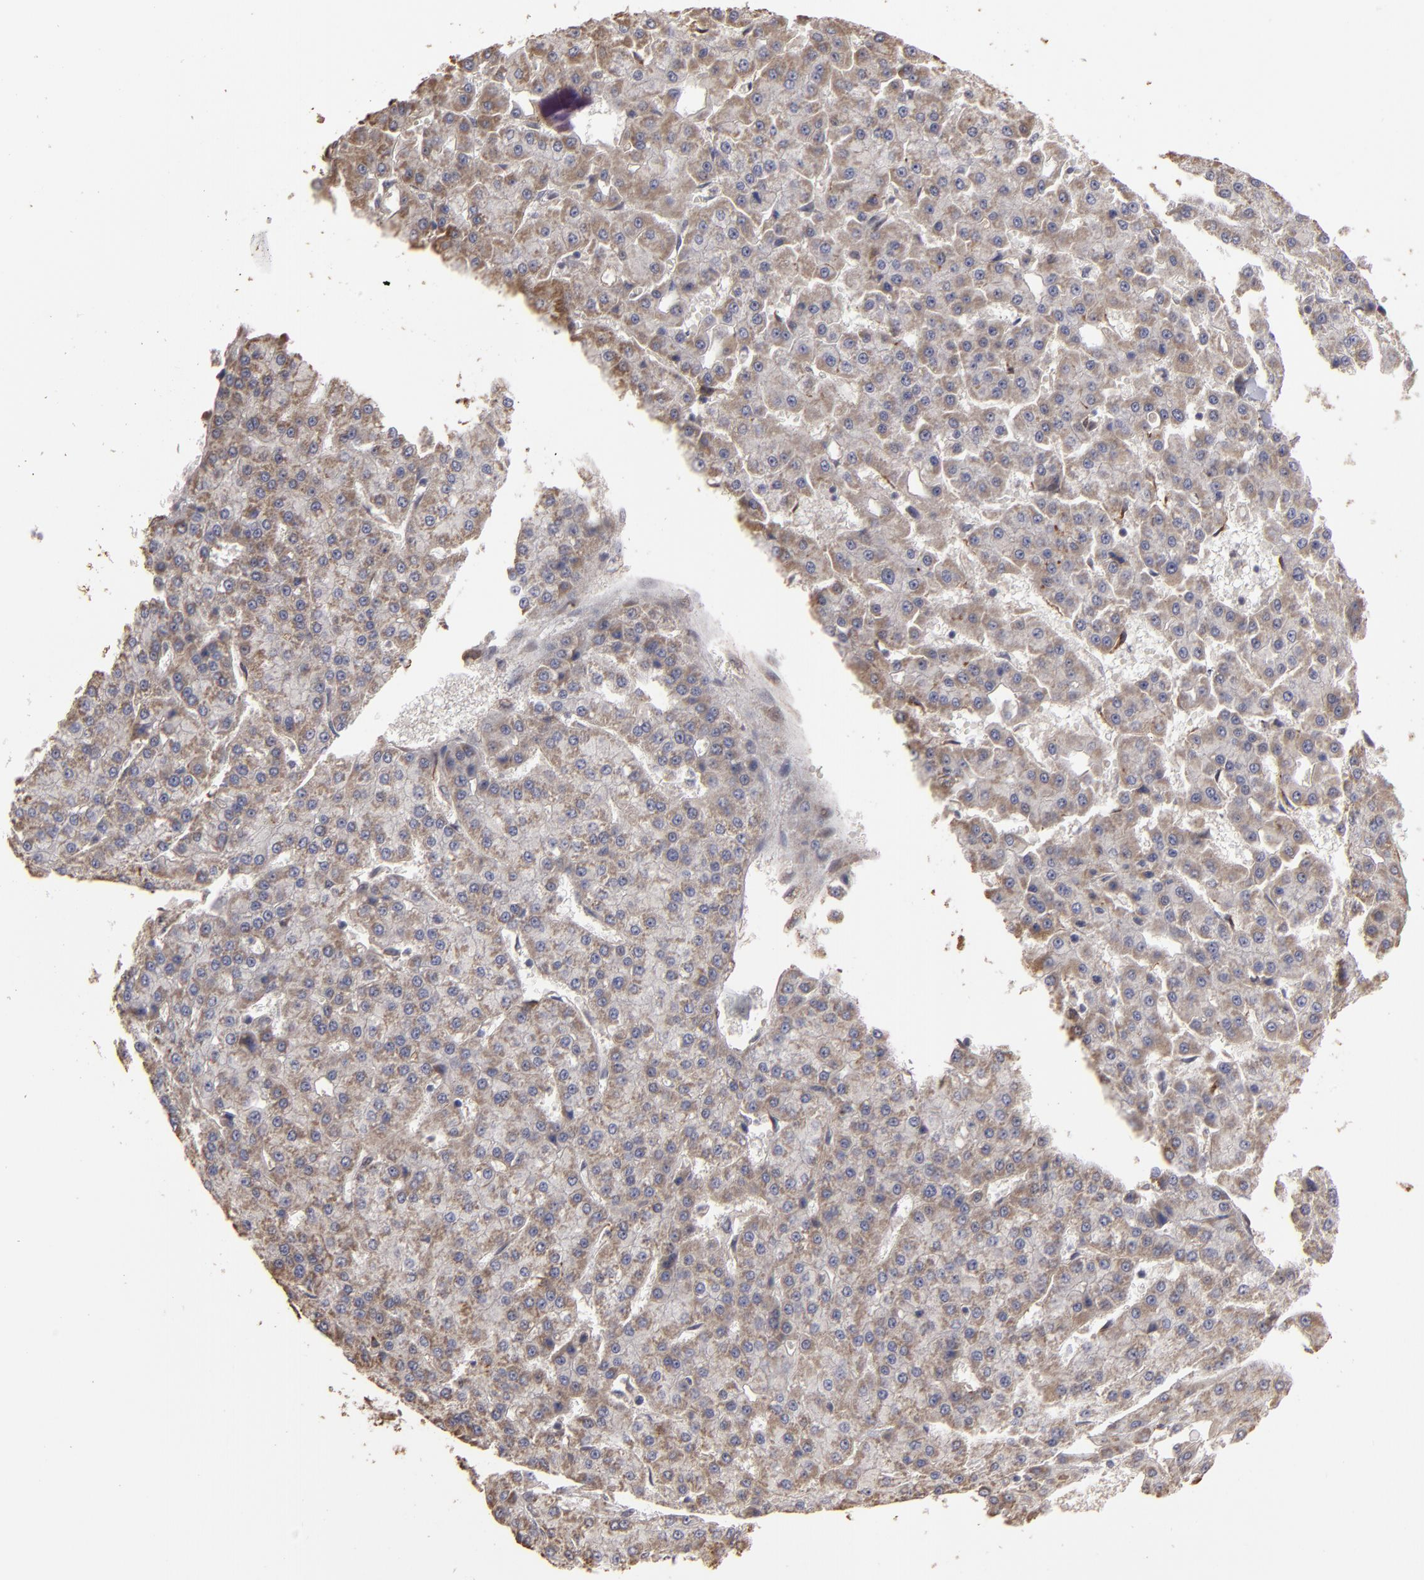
{"staining": {"intensity": "weak", "quantity": ">75%", "location": "cytoplasmic/membranous"}, "tissue": "liver cancer", "cell_type": "Tumor cells", "image_type": "cancer", "snomed": [{"axis": "morphology", "description": "Carcinoma, Hepatocellular, NOS"}, {"axis": "topography", "description": "Liver"}], "caption": "IHC micrograph of neoplastic tissue: human liver hepatocellular carcinoma stained using immunohistochemistry (IHC) displays low levels of weak protein expression localized specifically in the cytoplasmic/membranous of tumor cells, appearing as a cytoplasmic/membranous brown color.", "gene": "CD55", "patient": {"sex": "male", "age": 47}}